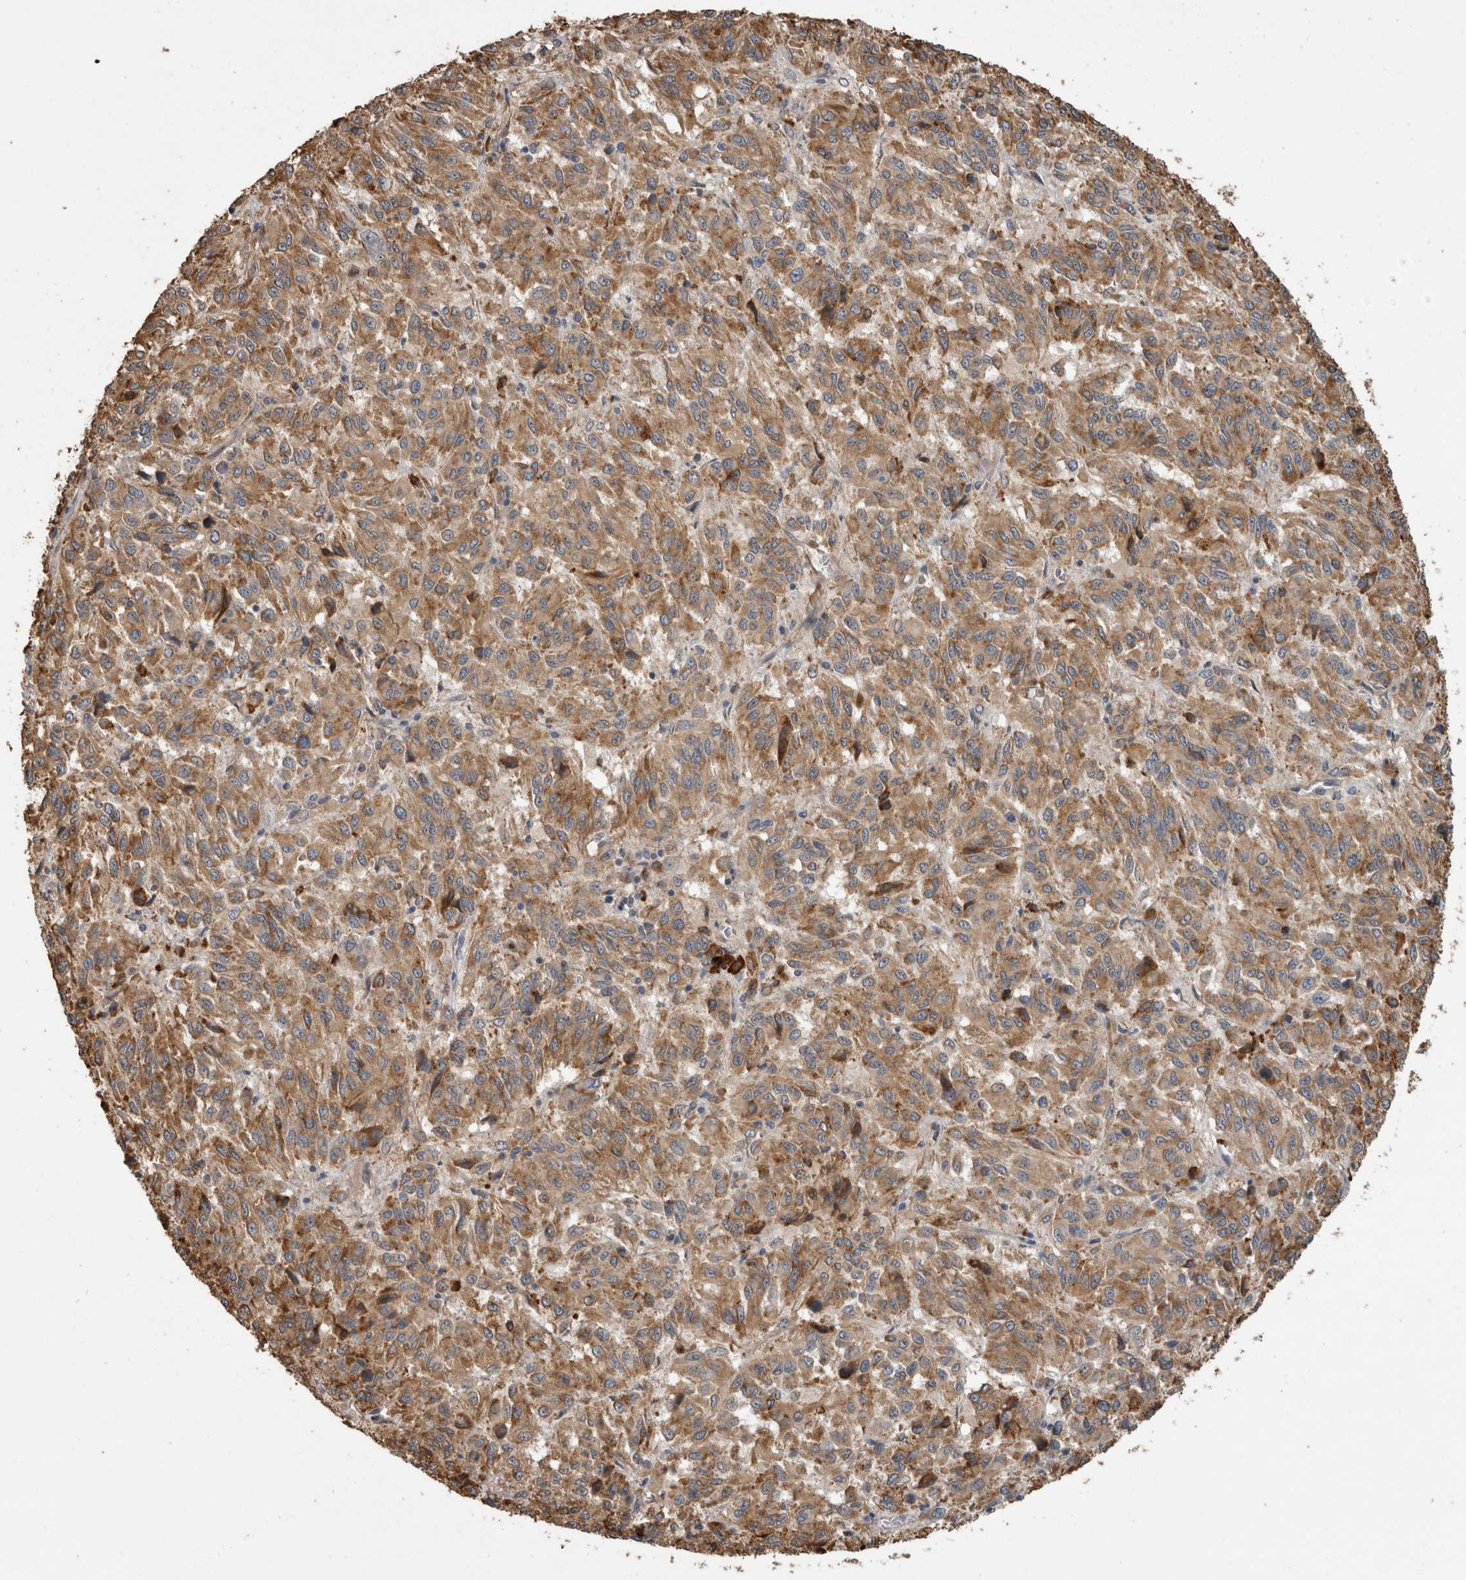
{"staining": {"intensity": "moderate", "quantity": ">75%", "location": "cytoplasmic/membranous"}, "tissue": "melanoma", "cell_type": "Tumor cells", "image_type": "cancer", "snomed": [{"axis": "morphology", "description": "Malignant melanoma, Metastatic site"}, {"axis": "topography", "description": "Lung"}], "caption": "Malignant melanoma (metastatic site) tissue displays moderate cytoplasmic/membranous staining in about >75% of tumor cells Immunohistochemistry (ihc) stains the protein in brown and the nuclei are stained blue.", "gene": "RHPN1", "patient": {"sex": "male", "age": 64}}